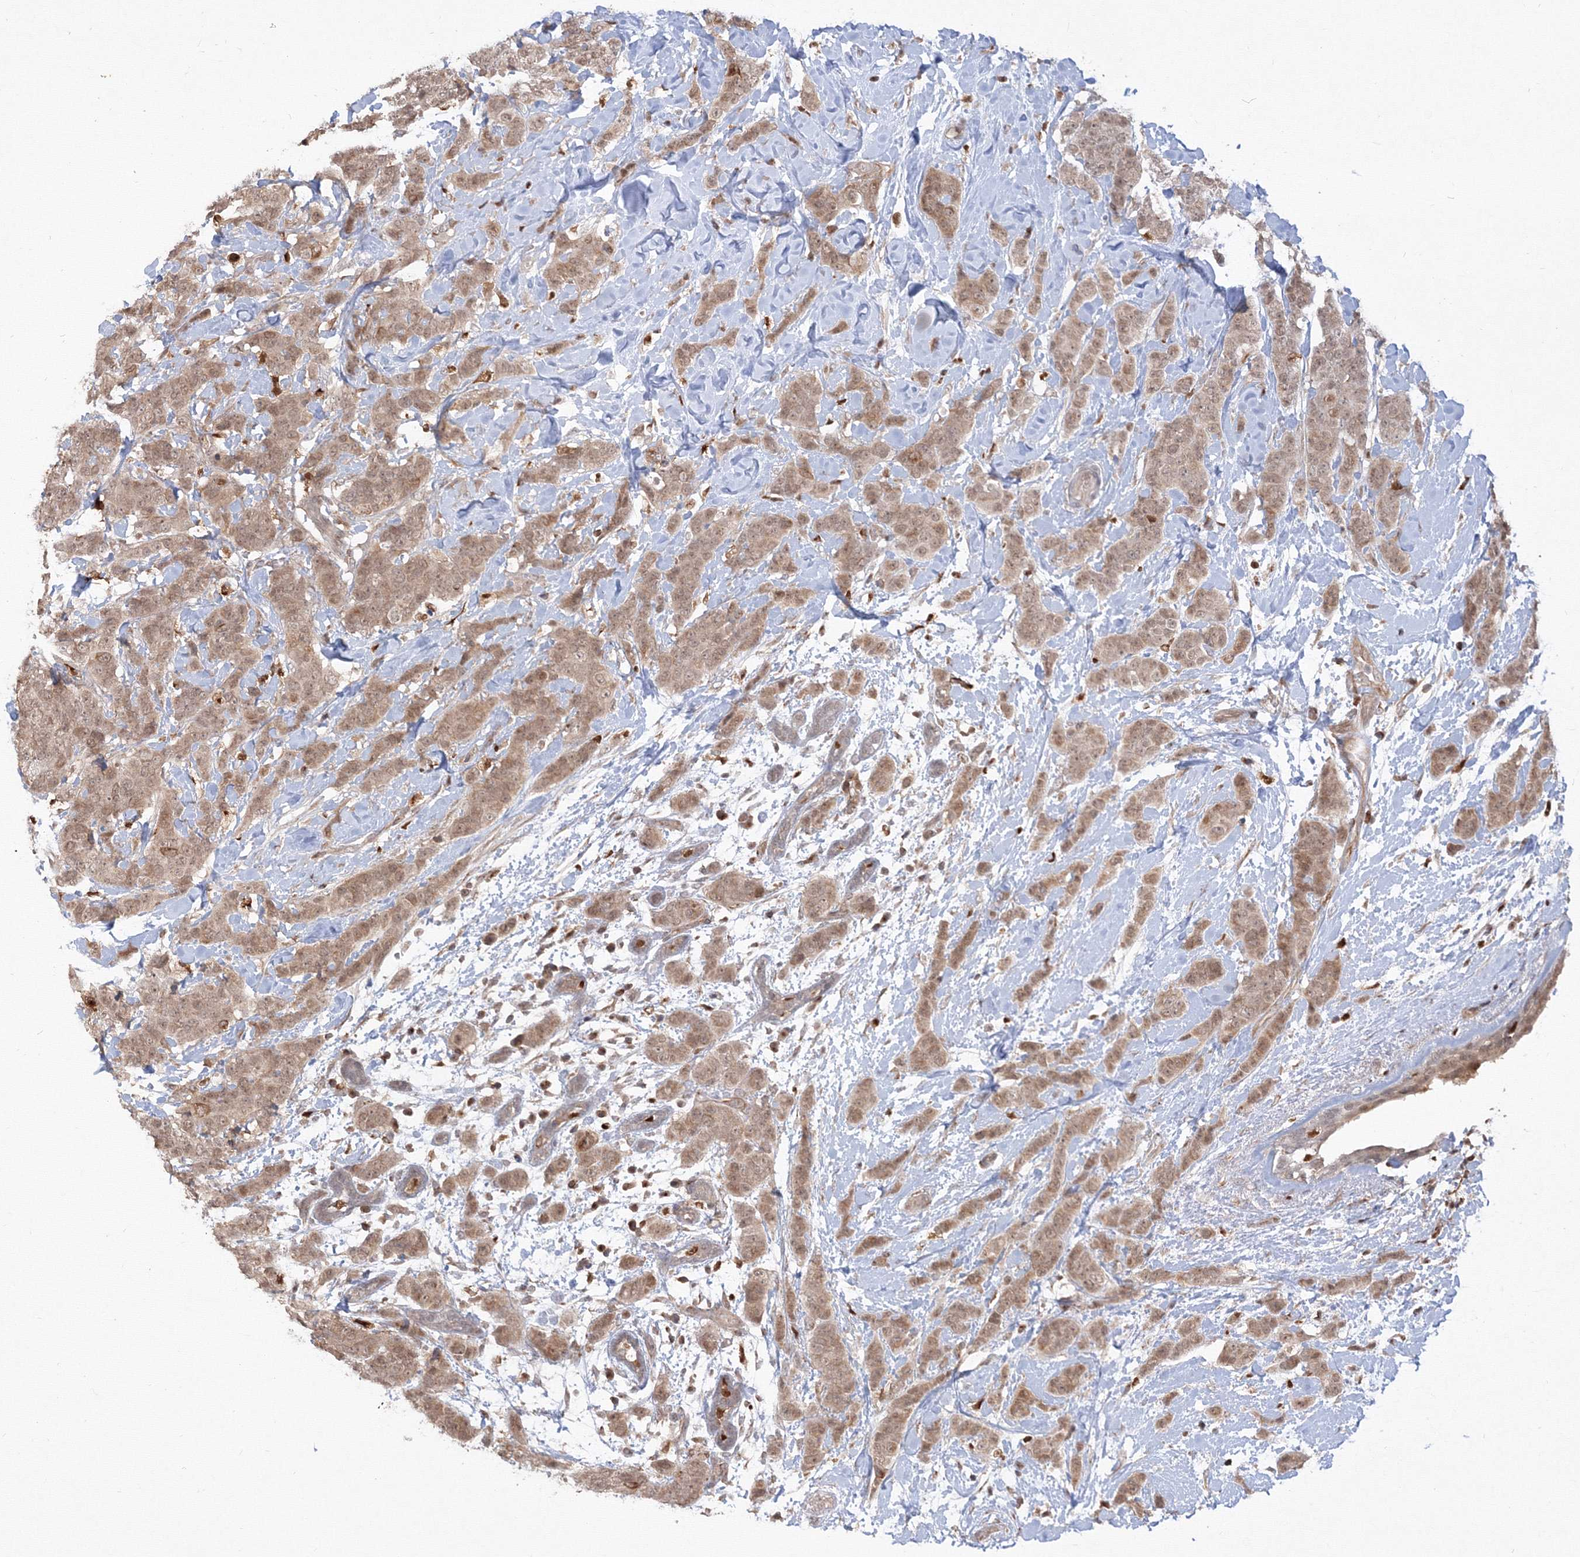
{"staining": {"intensity": "moderate", "quantity": ">75%", "location": "cytoplasmic/membranous,nuclear"}, "tissue": "breast cancer", "cell_type": "Tumor cells", "image_type": "cancer", "snomed": [{"axis": "morphology", "description": "Normal tissue, NOS"}, {"axis": "morphology", "description": "Duct carcinoma"}, {"axis": "topography", "description": "Breast"}], "caption": "Invasive ductal carcinoma (breast) stained with IHC displays moderate cytoplasmic/membranous and nuclear expression in approximately >75% of tumor cells.", "gene": "TMEM50B", "patient": {"sex": "female", "age": 40}}